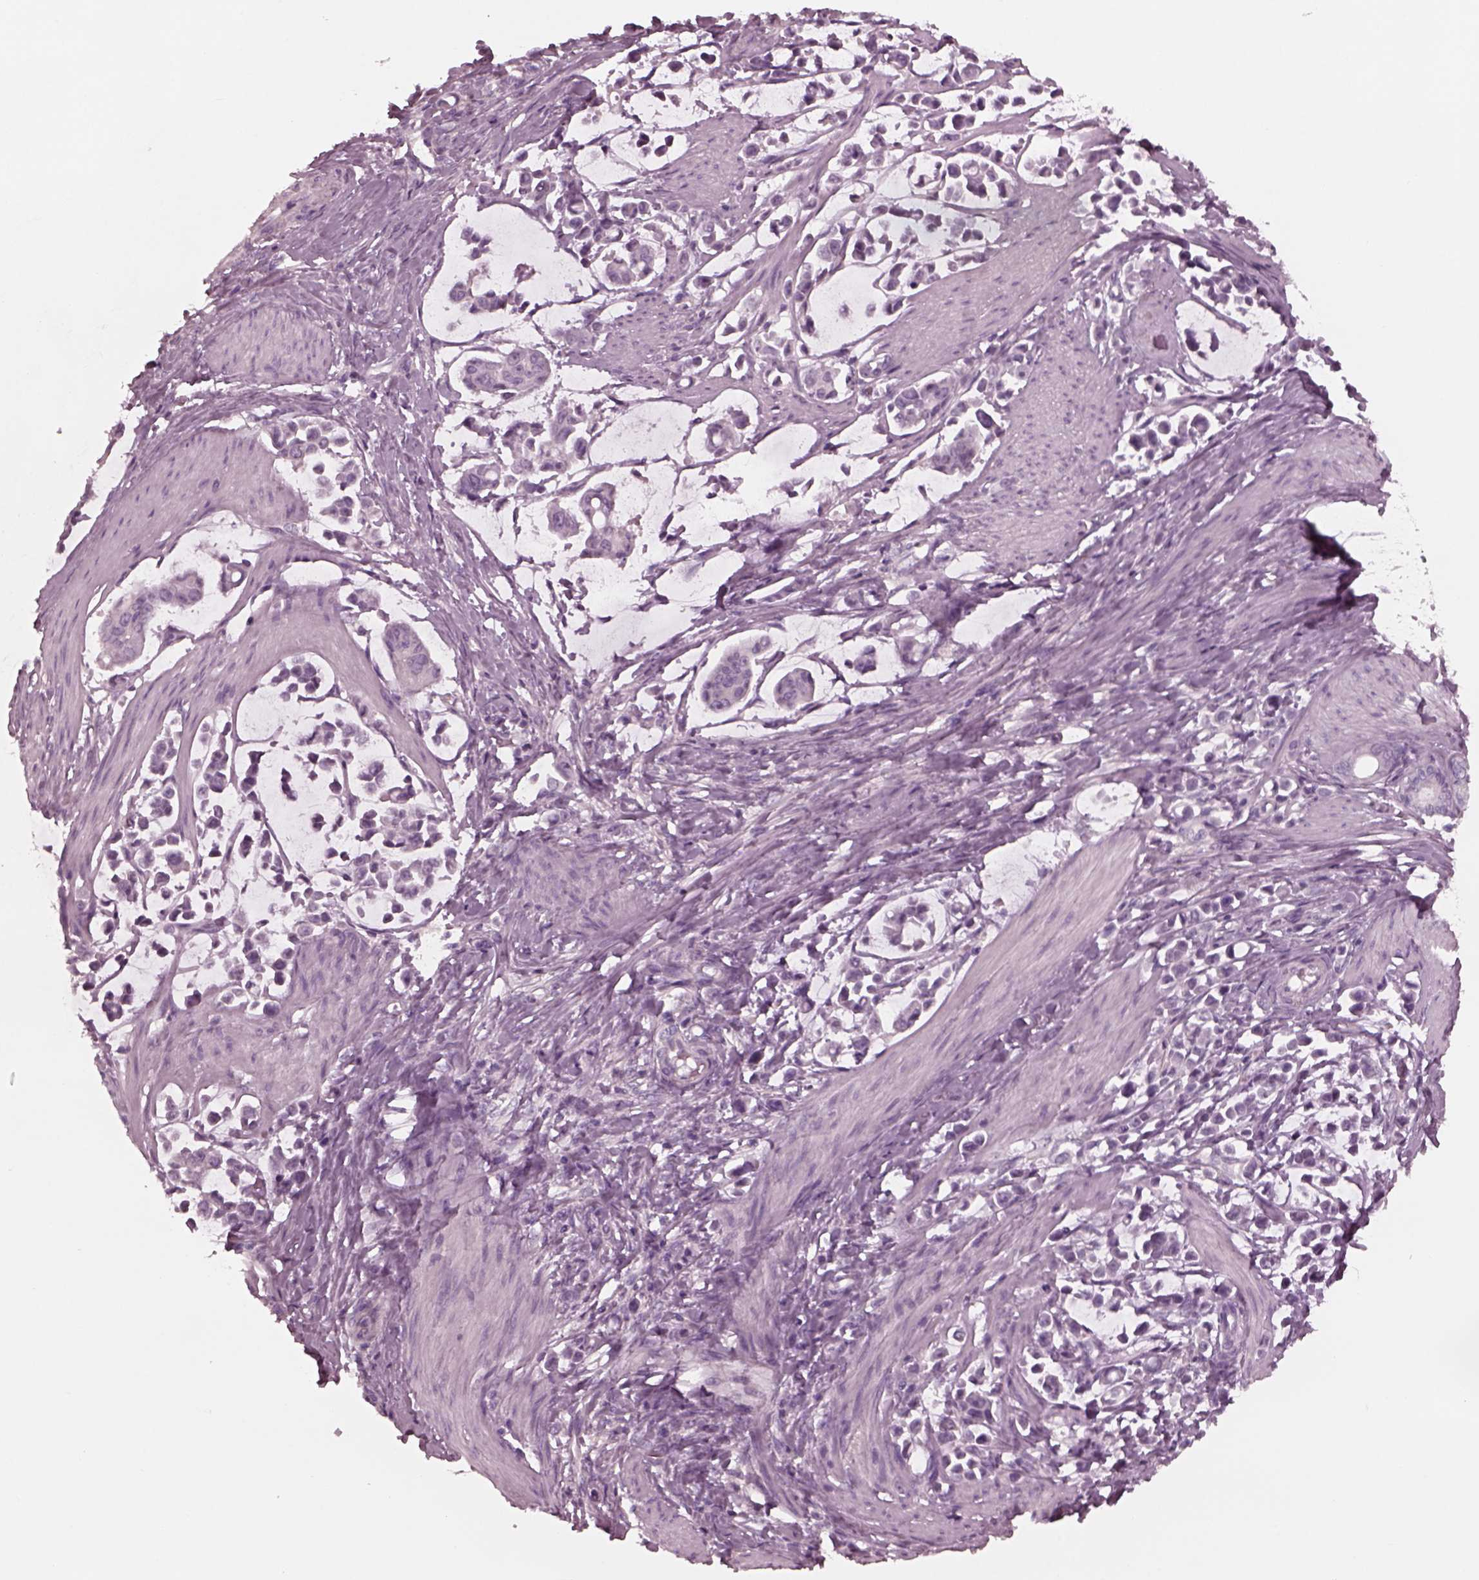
{"staining": {"intensity": "weak", "quantity": "<25%", "location": "cytoplasmic/membranous"}, "tissue": "stomach cancer", "cell_type": "Tumor cells", "image_type": "cancer", "snomed": [{"axis": "morphology", "description": "Adenocarcinoma, NOS"}, {"axis": "topography", "description": "Stomach"}], "caption": "Immunohistochemical staining of stomach adenocarcinoma reveals no significant expression in tumor cells.", "gene": "YY2", "patient": {"sex": "male", "age": 82}}